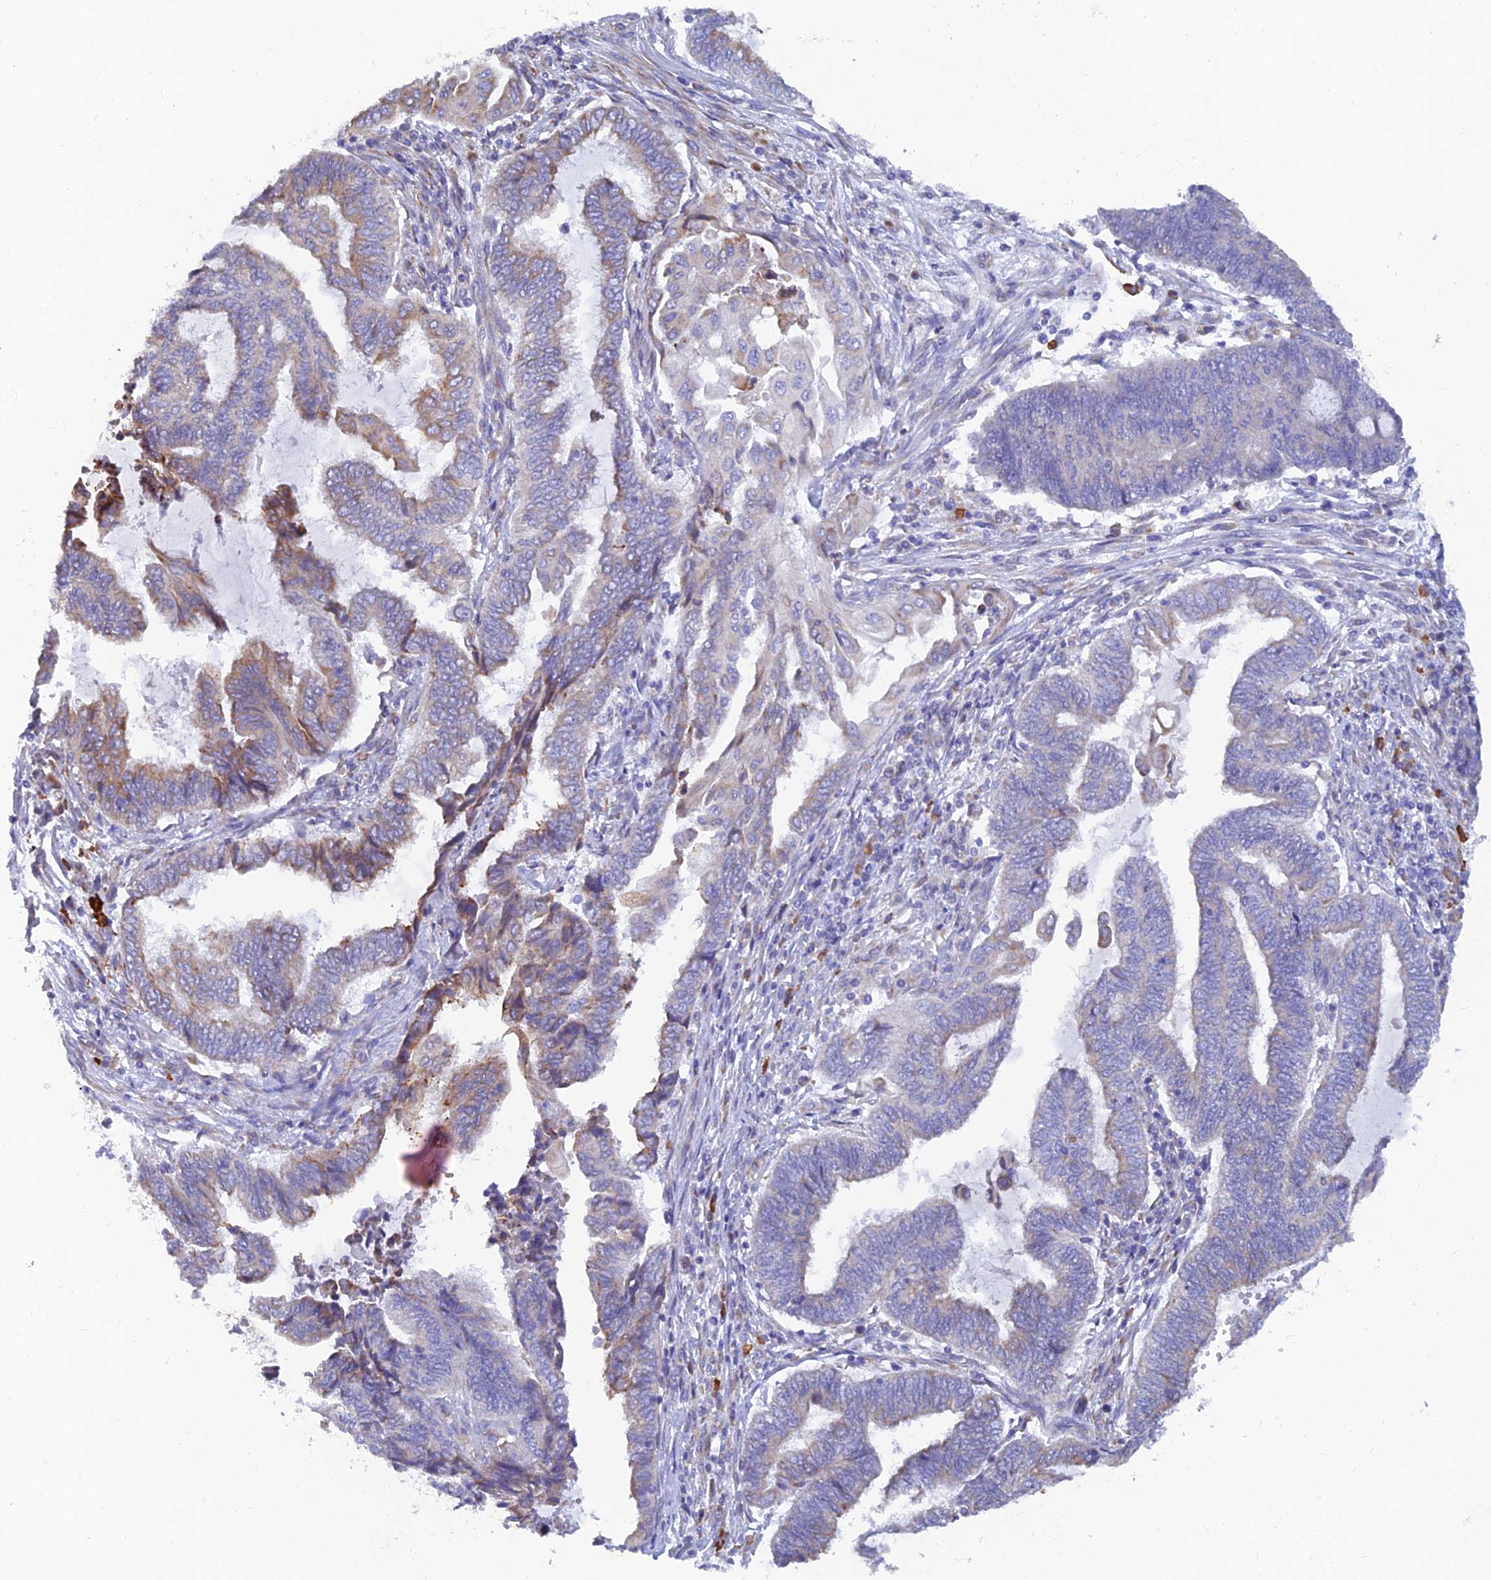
{"staining": {"intensity": "moderate", "quantity": "<25%", "location": "cytoplasmic/membranous"}, "tissue": "endometrial cancer", "cell_type": "Tumor cells", "image_type": "cancer", "snomed": [{"axis": "morphology", "description": "Adenocarcinoma, NOS"}, {"axis": "topography", "description": "Uterus"}, {"axis": "topography", "description": "Endometrium"}], "caption": "Tumor cells display moderate cytoplasmic/membranous expression in approximately <25% of cells in adenocarcinoma (endometrial). The staining is performed using DAB (3,3'-diaminobenzidine) brown chromogen to label protein expression. The nuclei are counter-stained blue using hematoxylin.", "gene": "WDR35", "patient": {"sex": "female", "age": 70}}